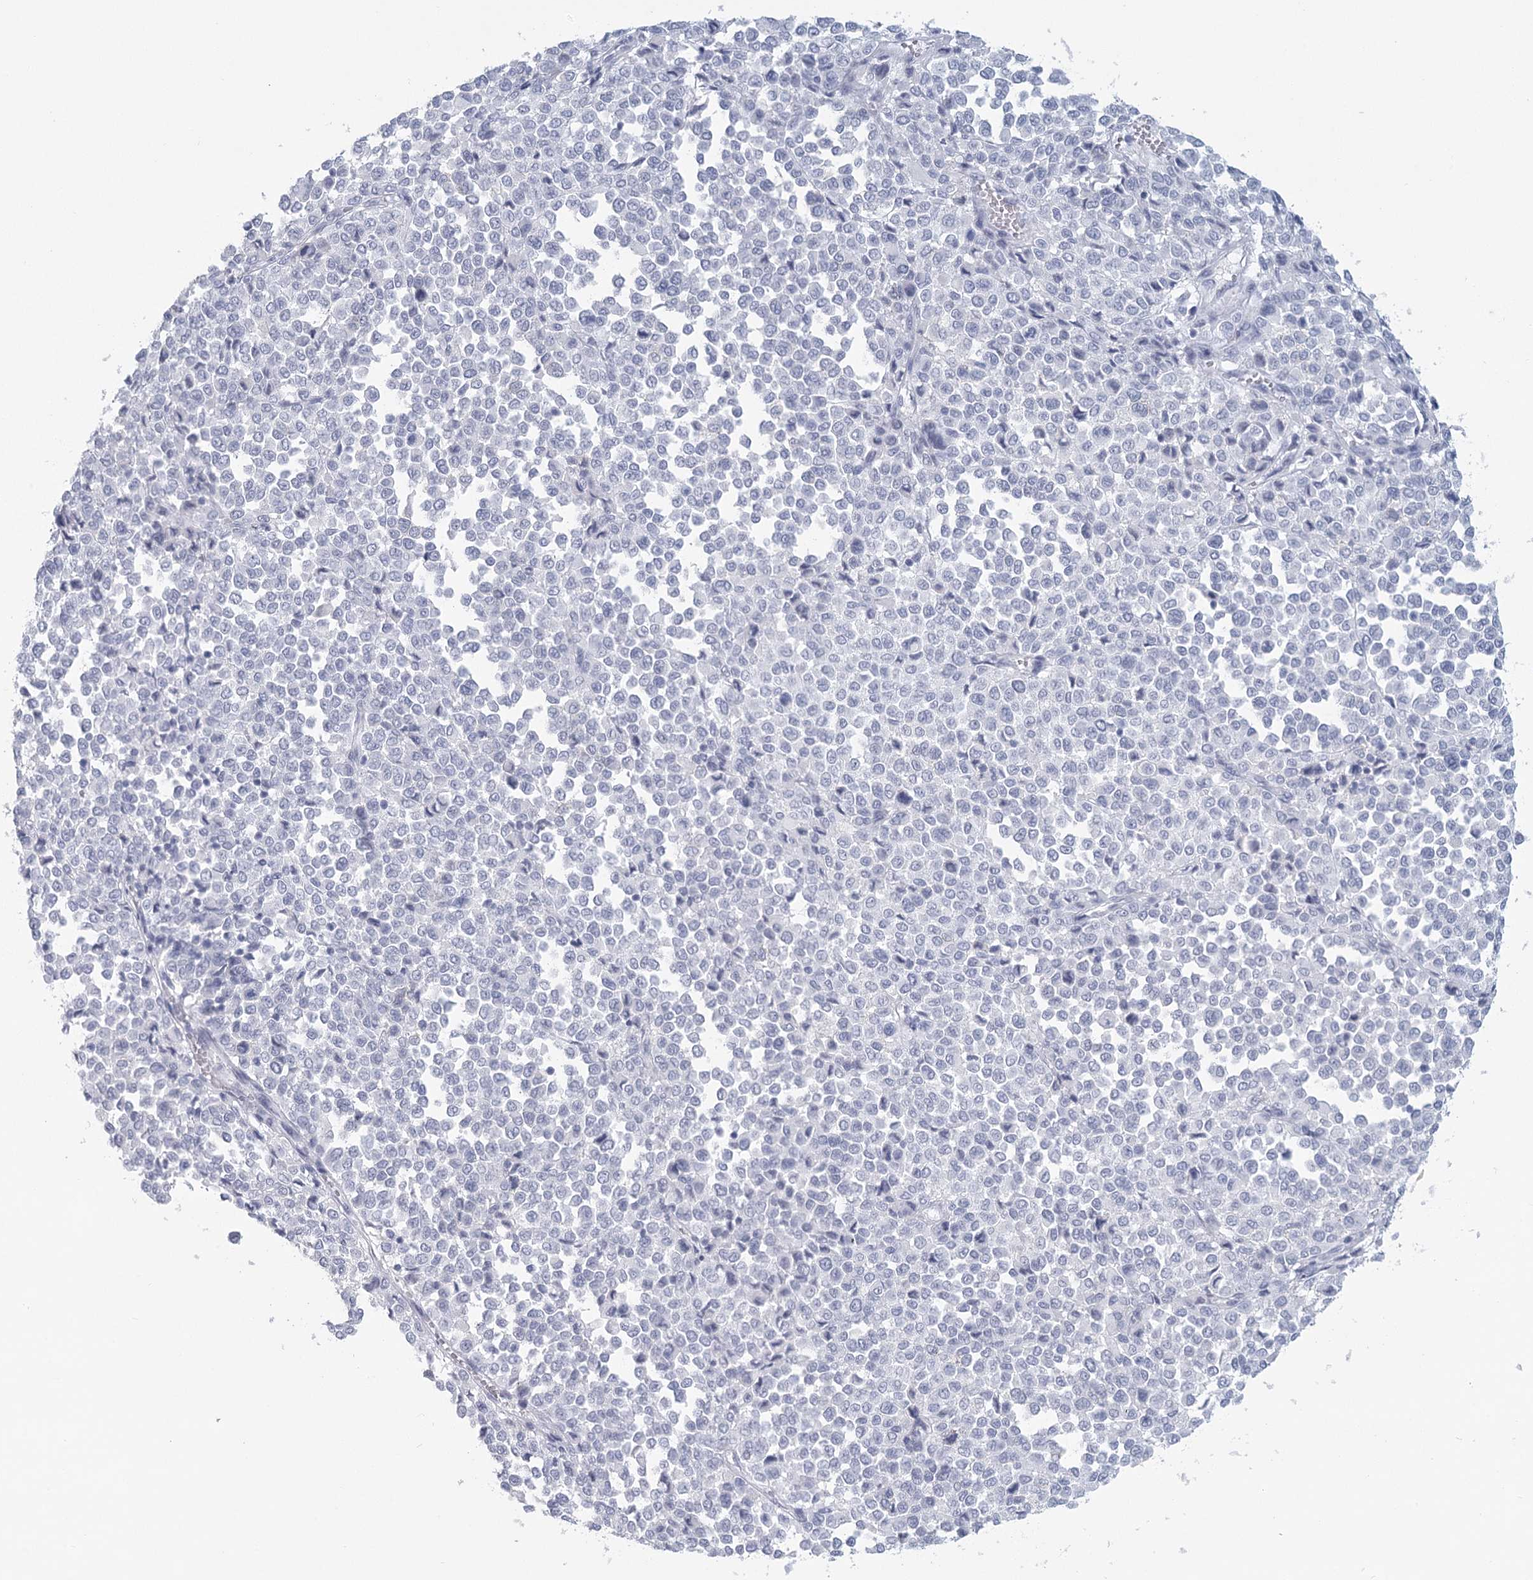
{"staining": {"intensity": "negative", "quantity": "none", "location": "none"}, "tissue": "melanoma", "cell_type": "Tumor cells", "image_type": "cancer", "snomed": [{"axis": "morphology", "description": "Malignant melanoma, Metastatic site"}, {"axis": "topography", "description": "Pancreas"}], "caption": "An IHC micrograph of malignant melanoma (metastatic site) is shown. There is no staining in tumor cells of malignant melanoma (metastatic site).", "gene": "WNT8B", "patient": {"sex": "female", "age": 30}}